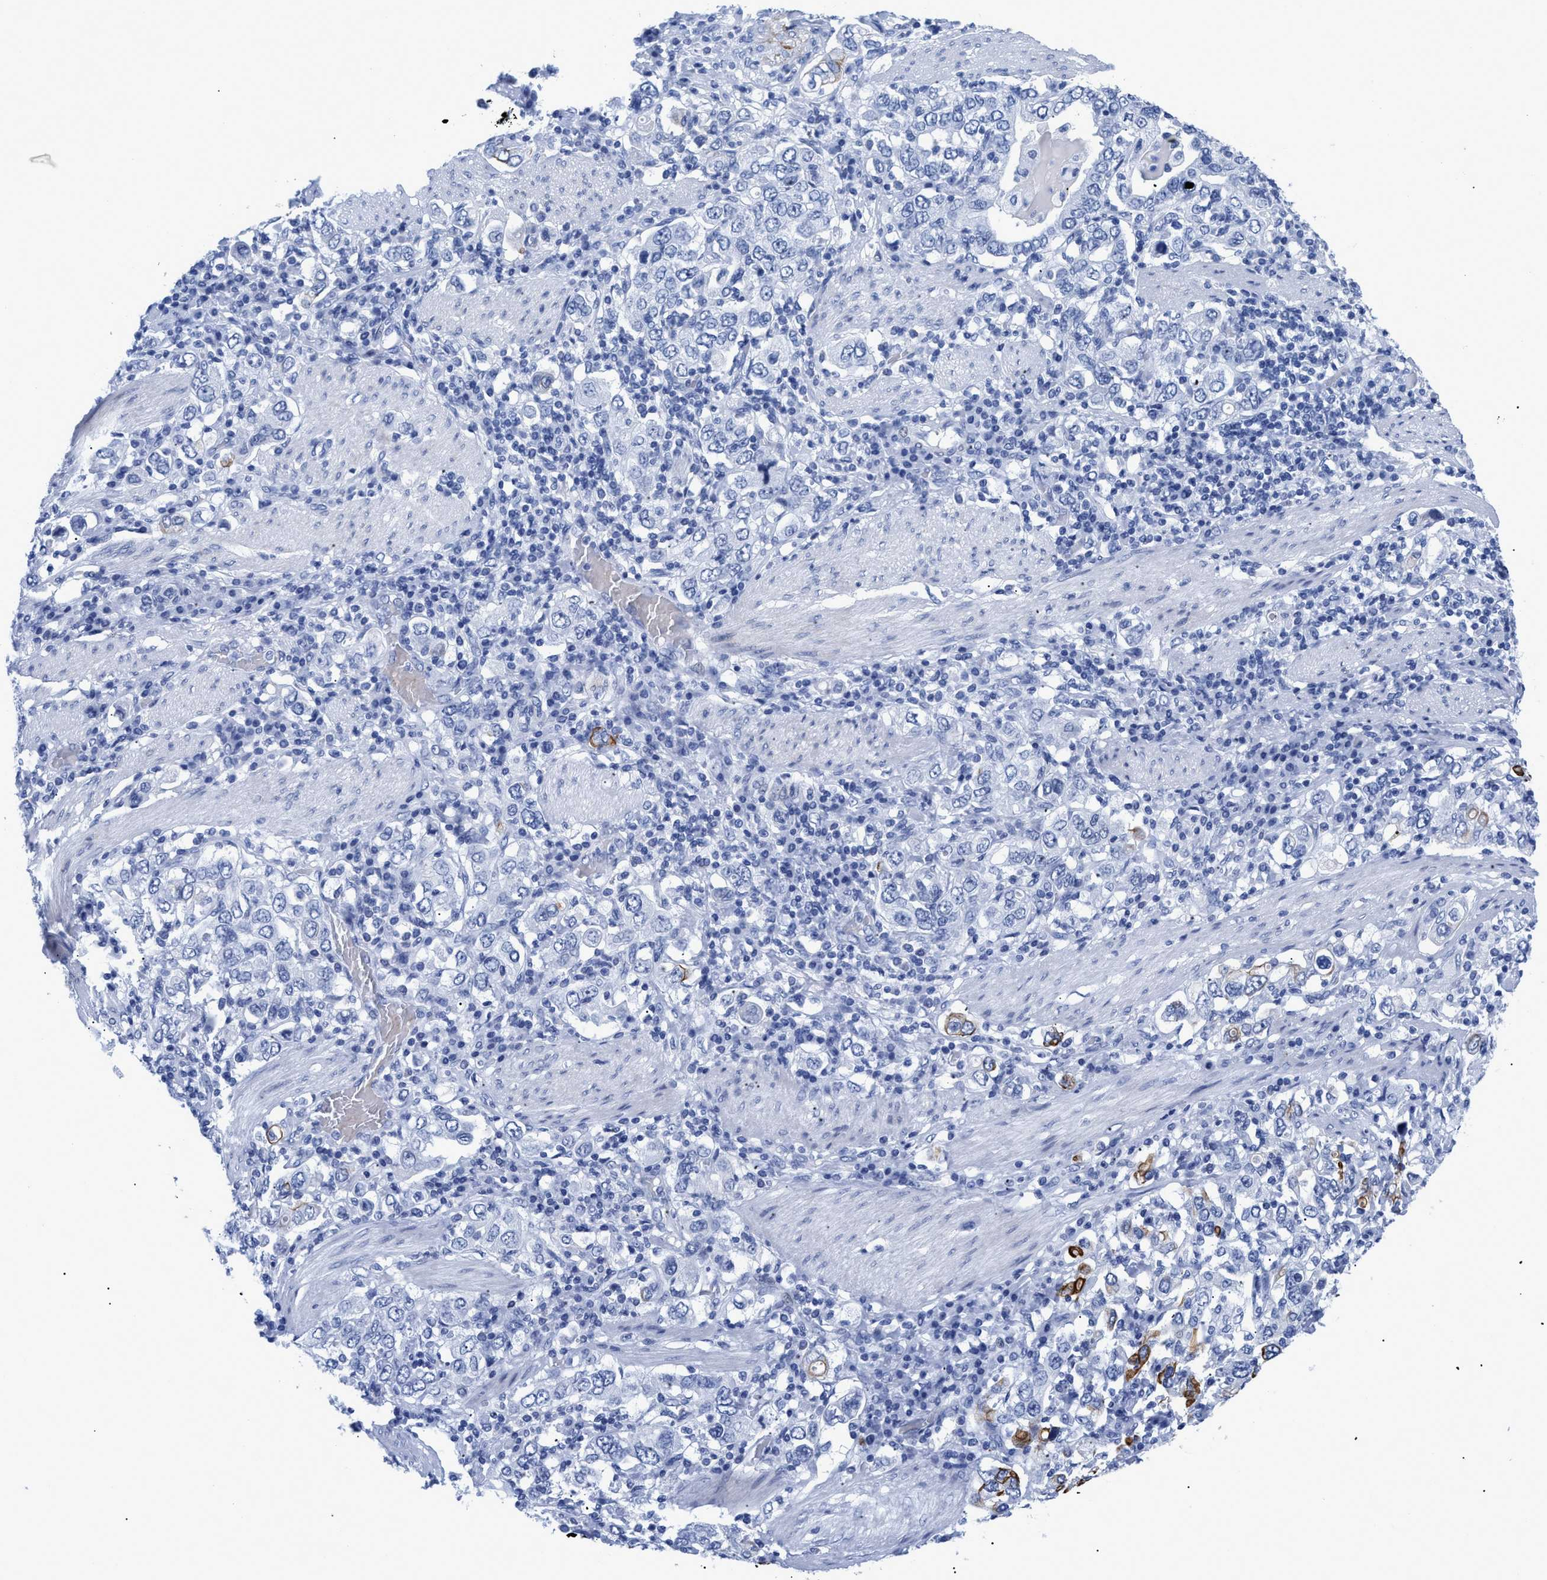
{"staining": {"intensity": "negative", "quantity": "none", "location": "none"}, "tissue": "stomach cancer", "cell_type": "Tumor cells", "image_type": "cancer", "snomed": [{"axis": "morphology", "description": "Adenocarcinoma, NOS"}, {"axis": "topography", "description": "Stomach, upper"}], "caption": "Immunohistochemical staining of stomach adenocarcinoma demonstrates no significant positivity in tumor cells. (Stains: DAB (3,3'-diaminobenzidine) immunohistochemistry (IHC) with hematoxylin counter stain, Microscopy: brightfield microscopy at high magnification).", "gene": "DUSP26", "patient": {"sex": "male", "age": 62}}